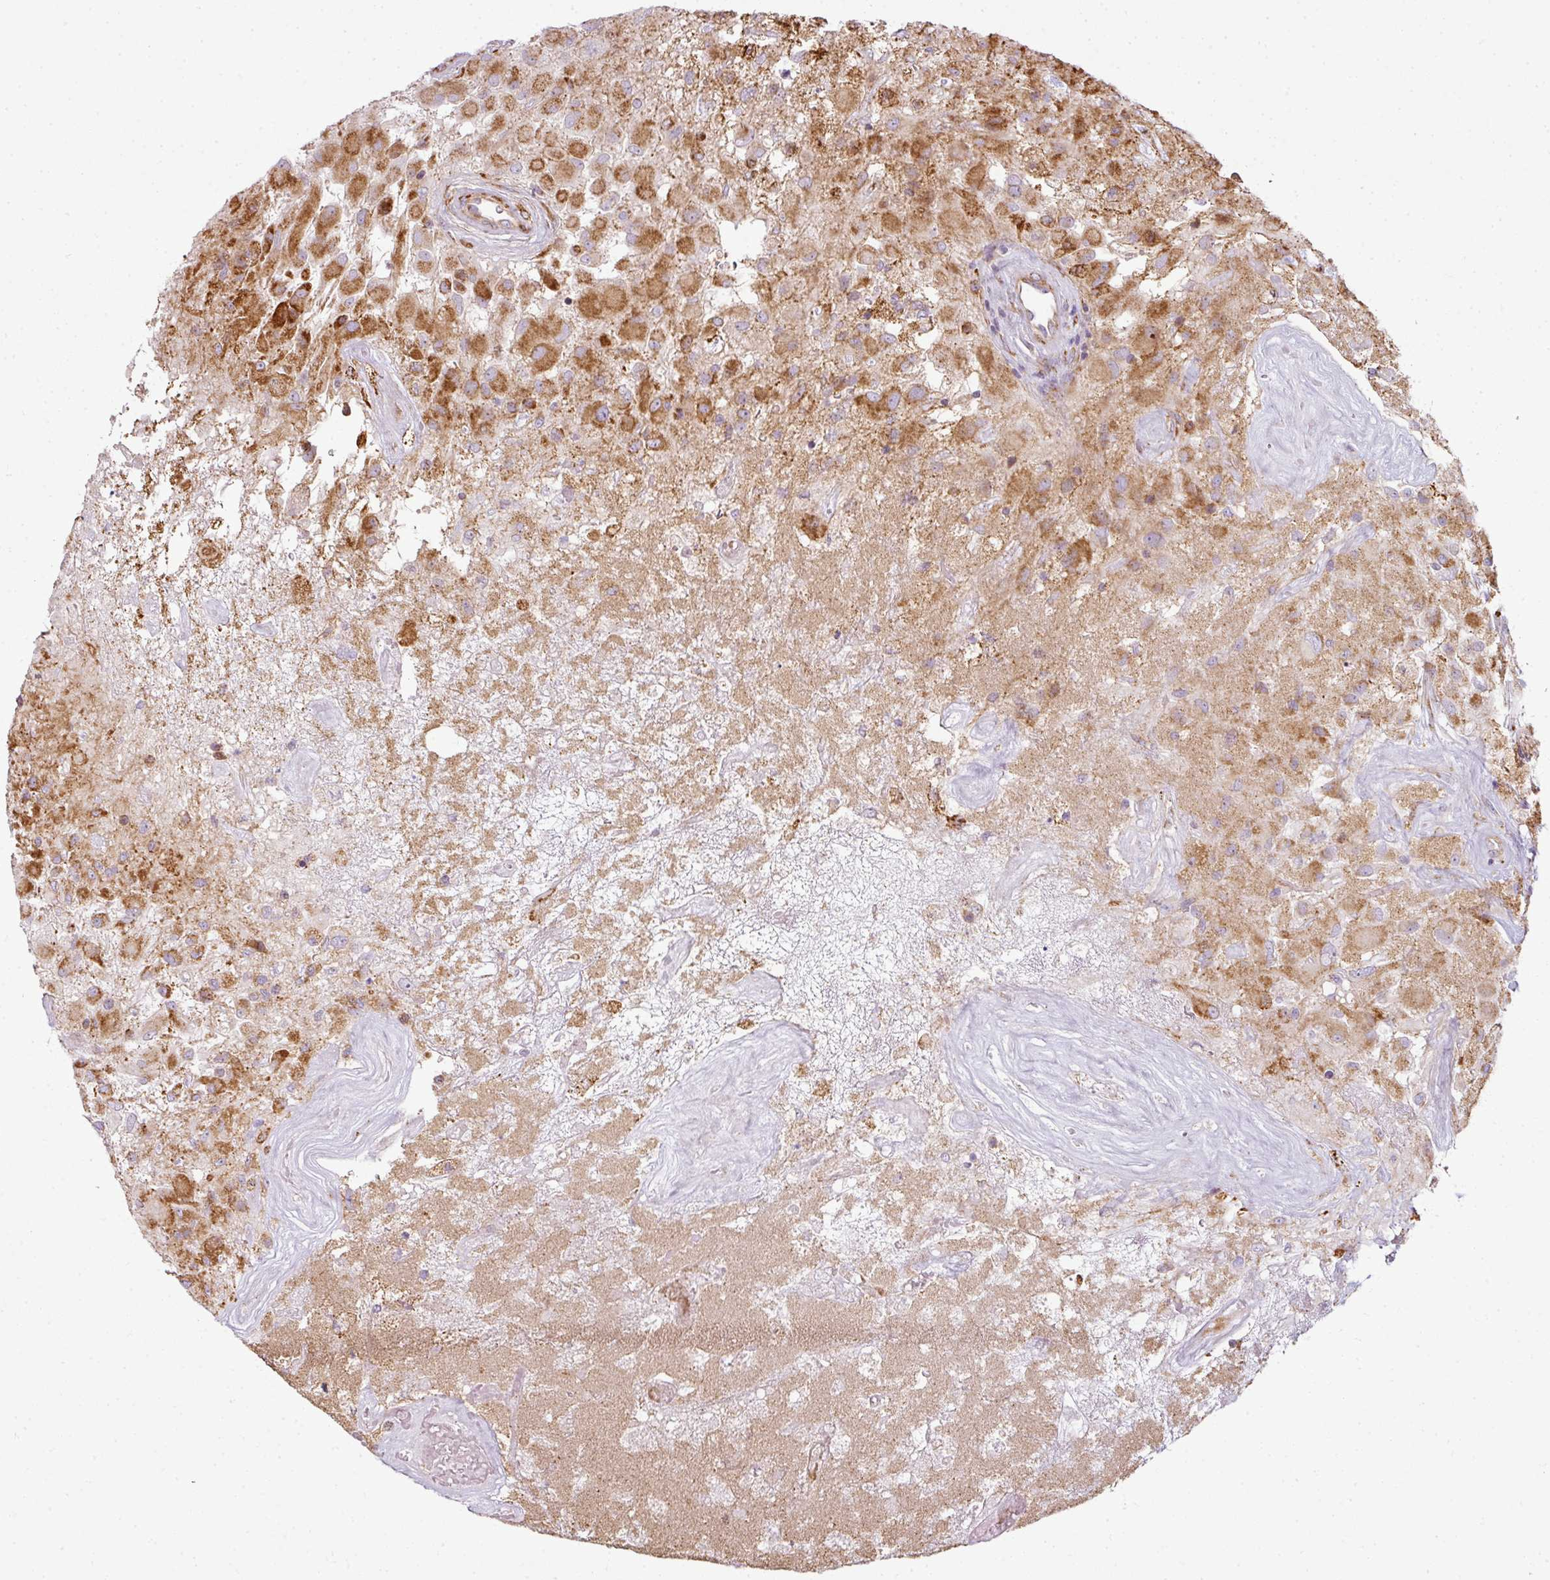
{"staining": {"intensity": "moderate", "quantity": "25%-75%", "location": "cytoplasmic/membranous"}, "tissue": "glioma", "cell_type": "Tumor cells", "image_type": "cancer", "snomed": [{"axis": "morphology", "description": "Glioma, malignant, High grade"}, {"axis": "topography", "description": "Brain"}], "caption": "Glioma stained for a protein (brown) displays moderate cytoplasmic/membranous positive positivity in about 25%-75% of tumor cells.", "gene": "ANKRD18A", "patient": {"sex": "female", "age": 67}}